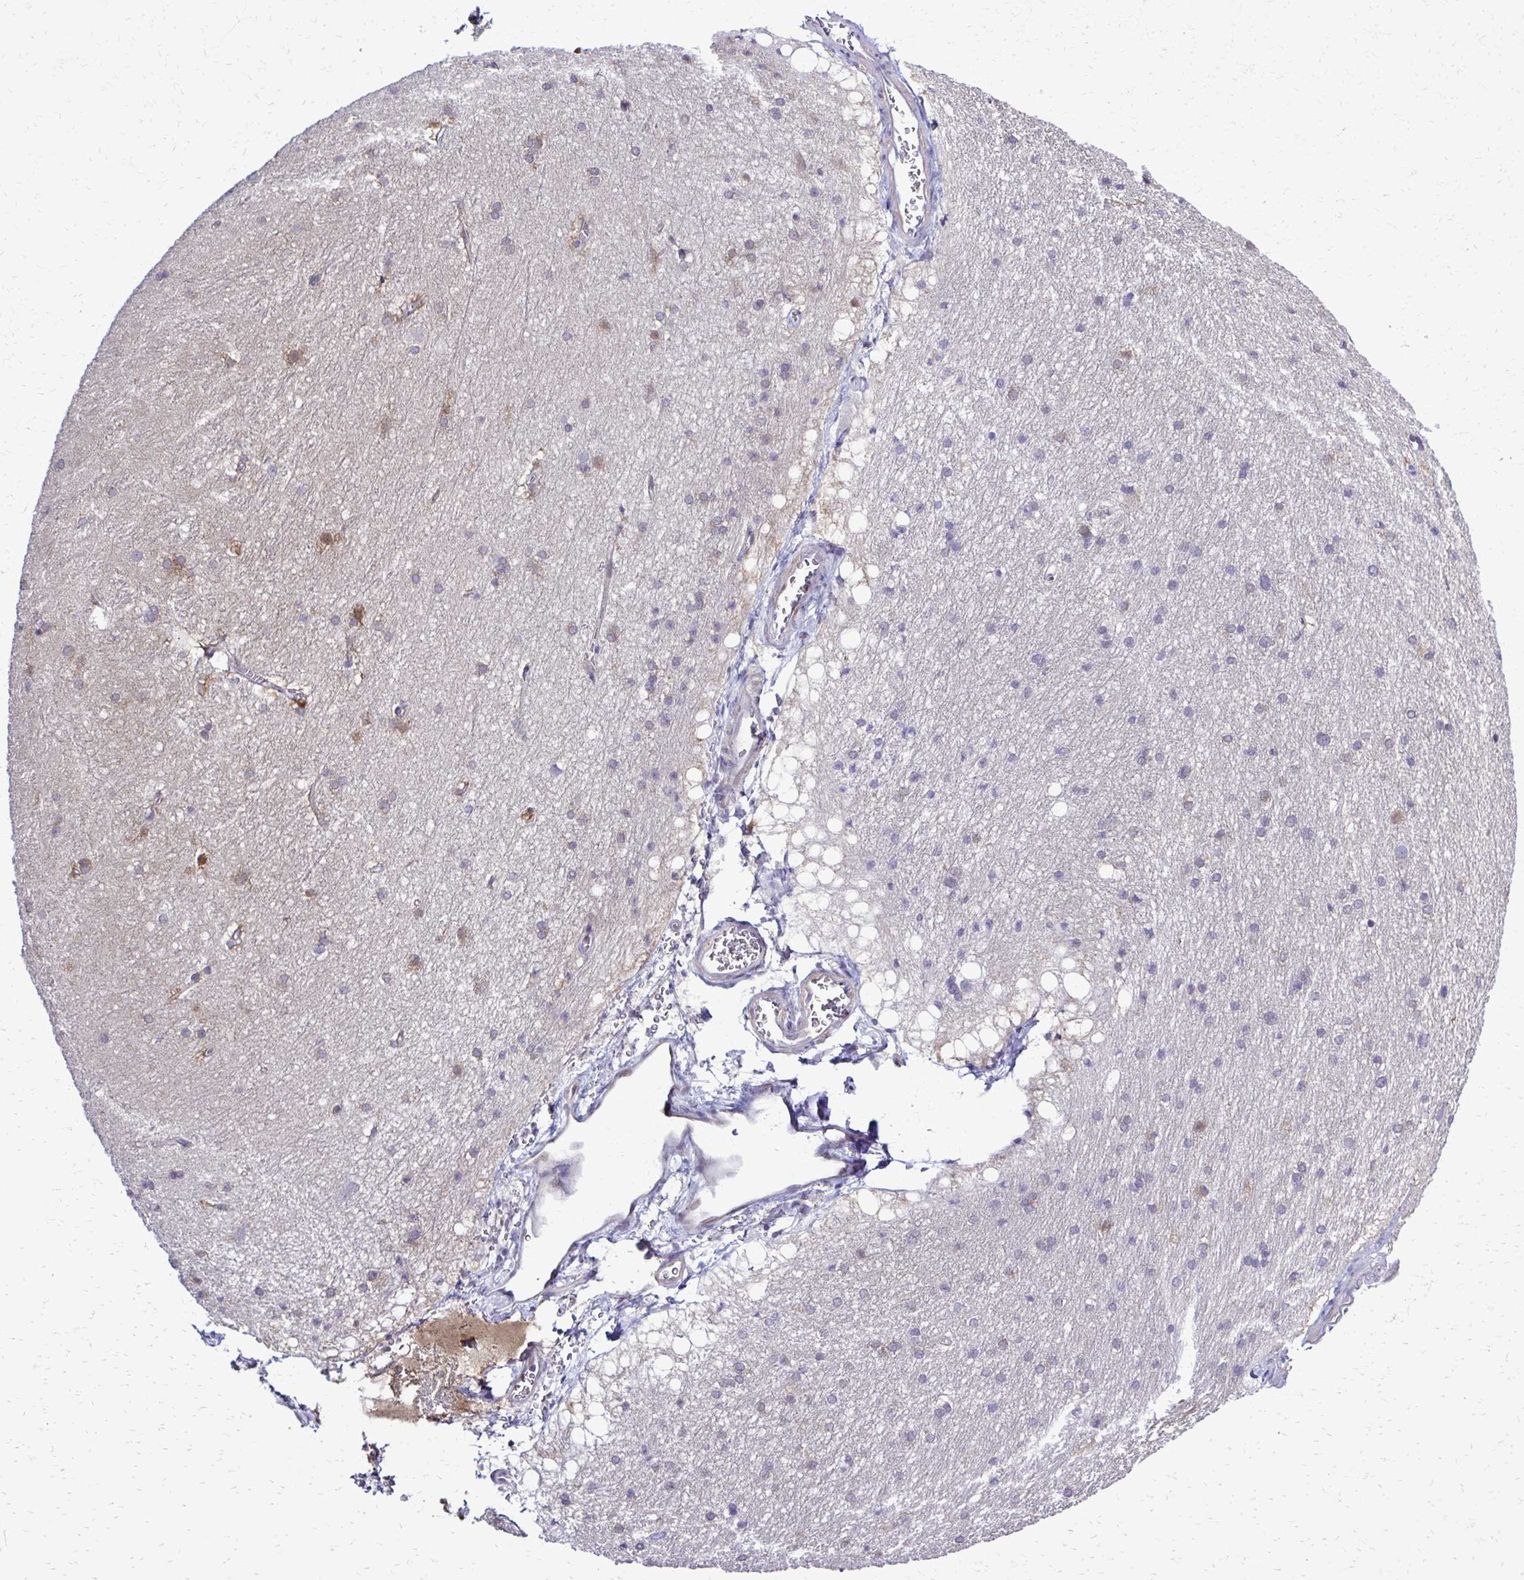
{"staining": {"intensity": "moderate", "quantity": "<25%", "location": "cytoplasmic/membranous"}, "tissue": "hippocampus", "cell_type": "Glial cells", "image_type": "normal", "snomed": [{"axis": "morphology", "description": "Normal tissue, NOS"}, {"axis": "topography", "description": "Cerebral cortex"}, {"axis": "topography", "description": "Hippocampus"}], "caption": "This photomicrograph exhibits unremarkable hippocampus stained with immunohistochemistry (IHC) to label a protein in brown. The cytoplasmic/membranous of glial cells show moderate positivity for the protein. Nuclei are counter-stained blue.", "gene": "RASL11B", "patient": {"sex": "female", "age": 19}}